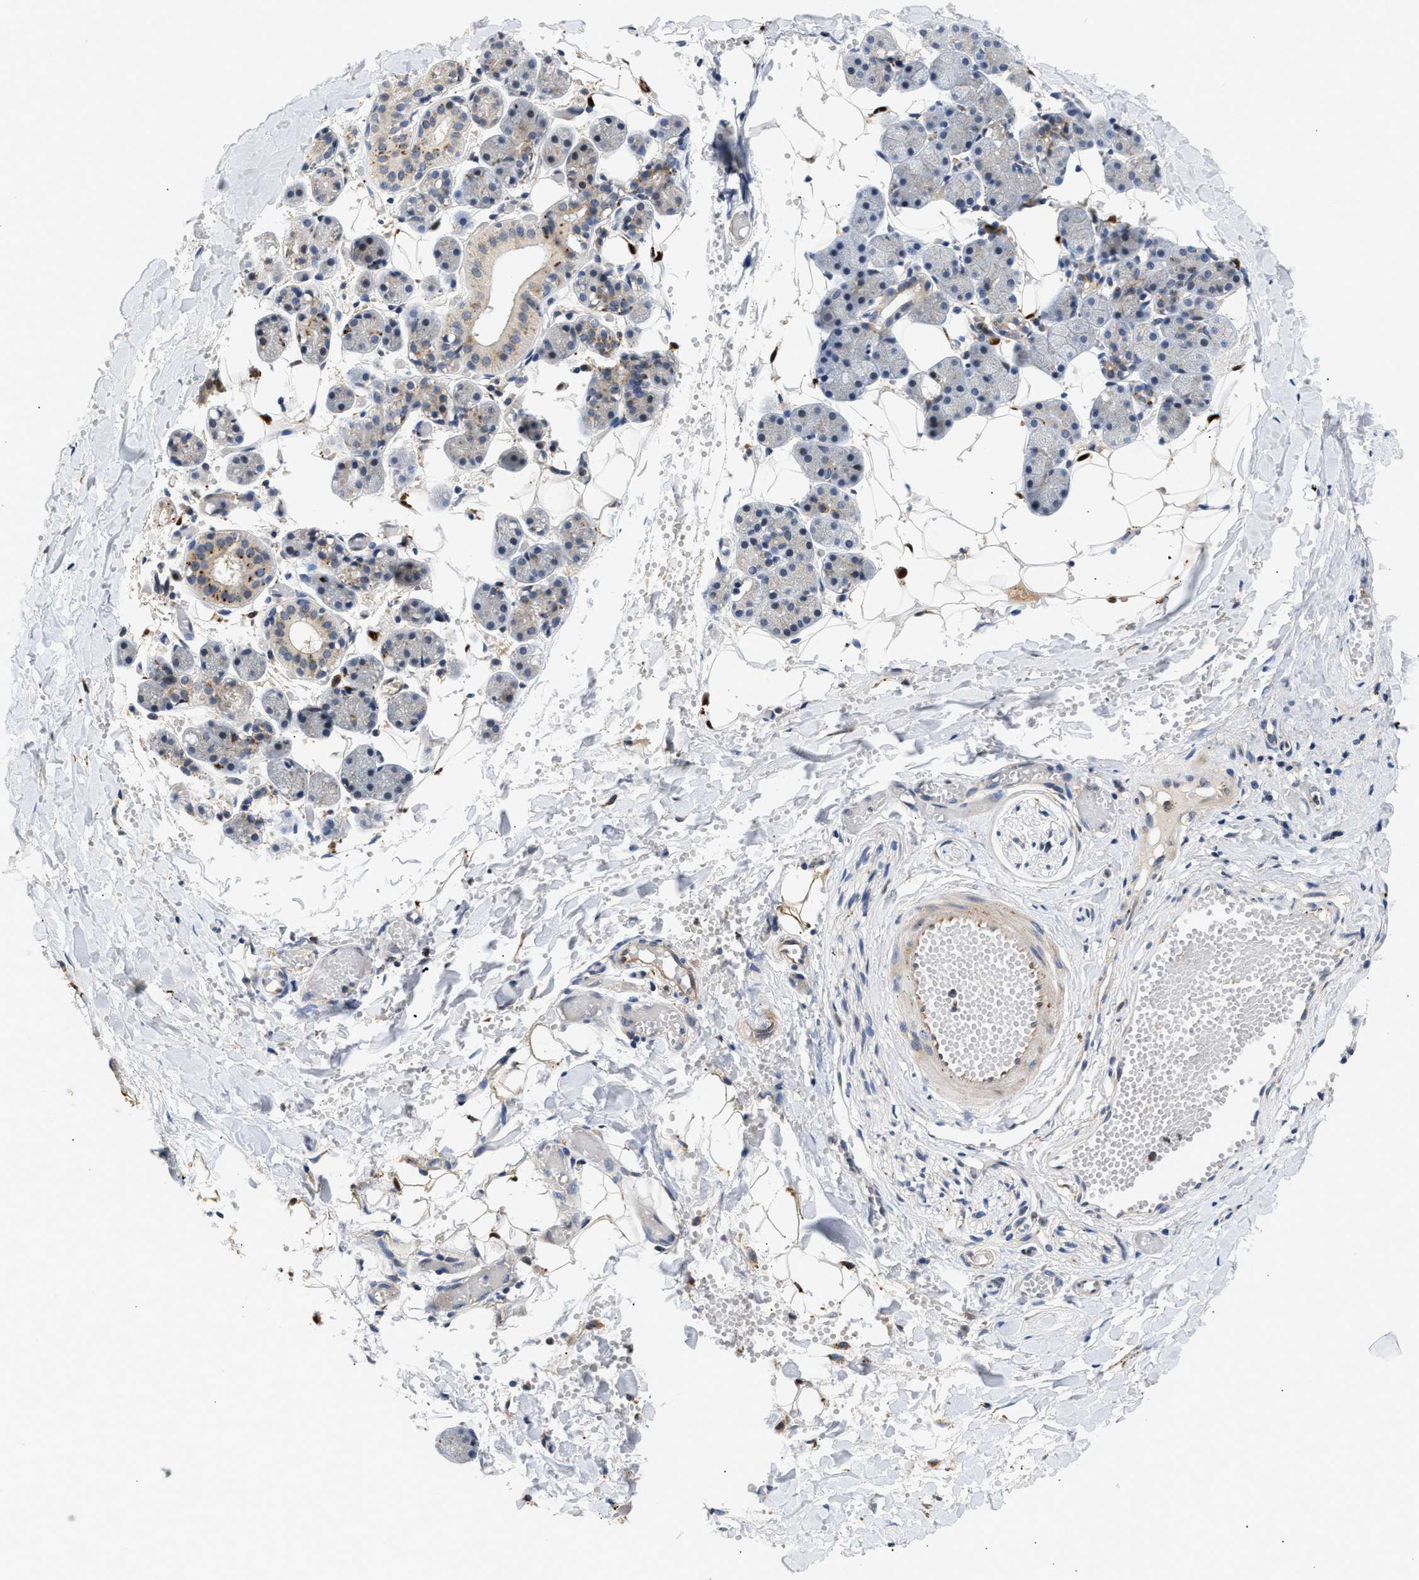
{"staining": {"intensity": "strong", "quantity": "<25%", "location": "cytoplasmic/membranous"}, "tissue": "salivary gland", "cell_type": "Glandular cells", "image_type": "normal", "snomed": [{"axis": "morphology", "description": "Normal tissue, NOS"}, {"axis": "topography", "description": "Salivary gland"}], "caption": "Immunohistochemistry of normal salivary gland exhibits medium levels of strong cytoplasmic/membranous staining in approximately <25% of glandular cells. The protein of interest is stained brown, and the nuclei are stained in blue (DAB IHC with brightfield microscopy, high magnification).", "gene": "PPM1L", "patient": {"sex": "female", "age": 33}}